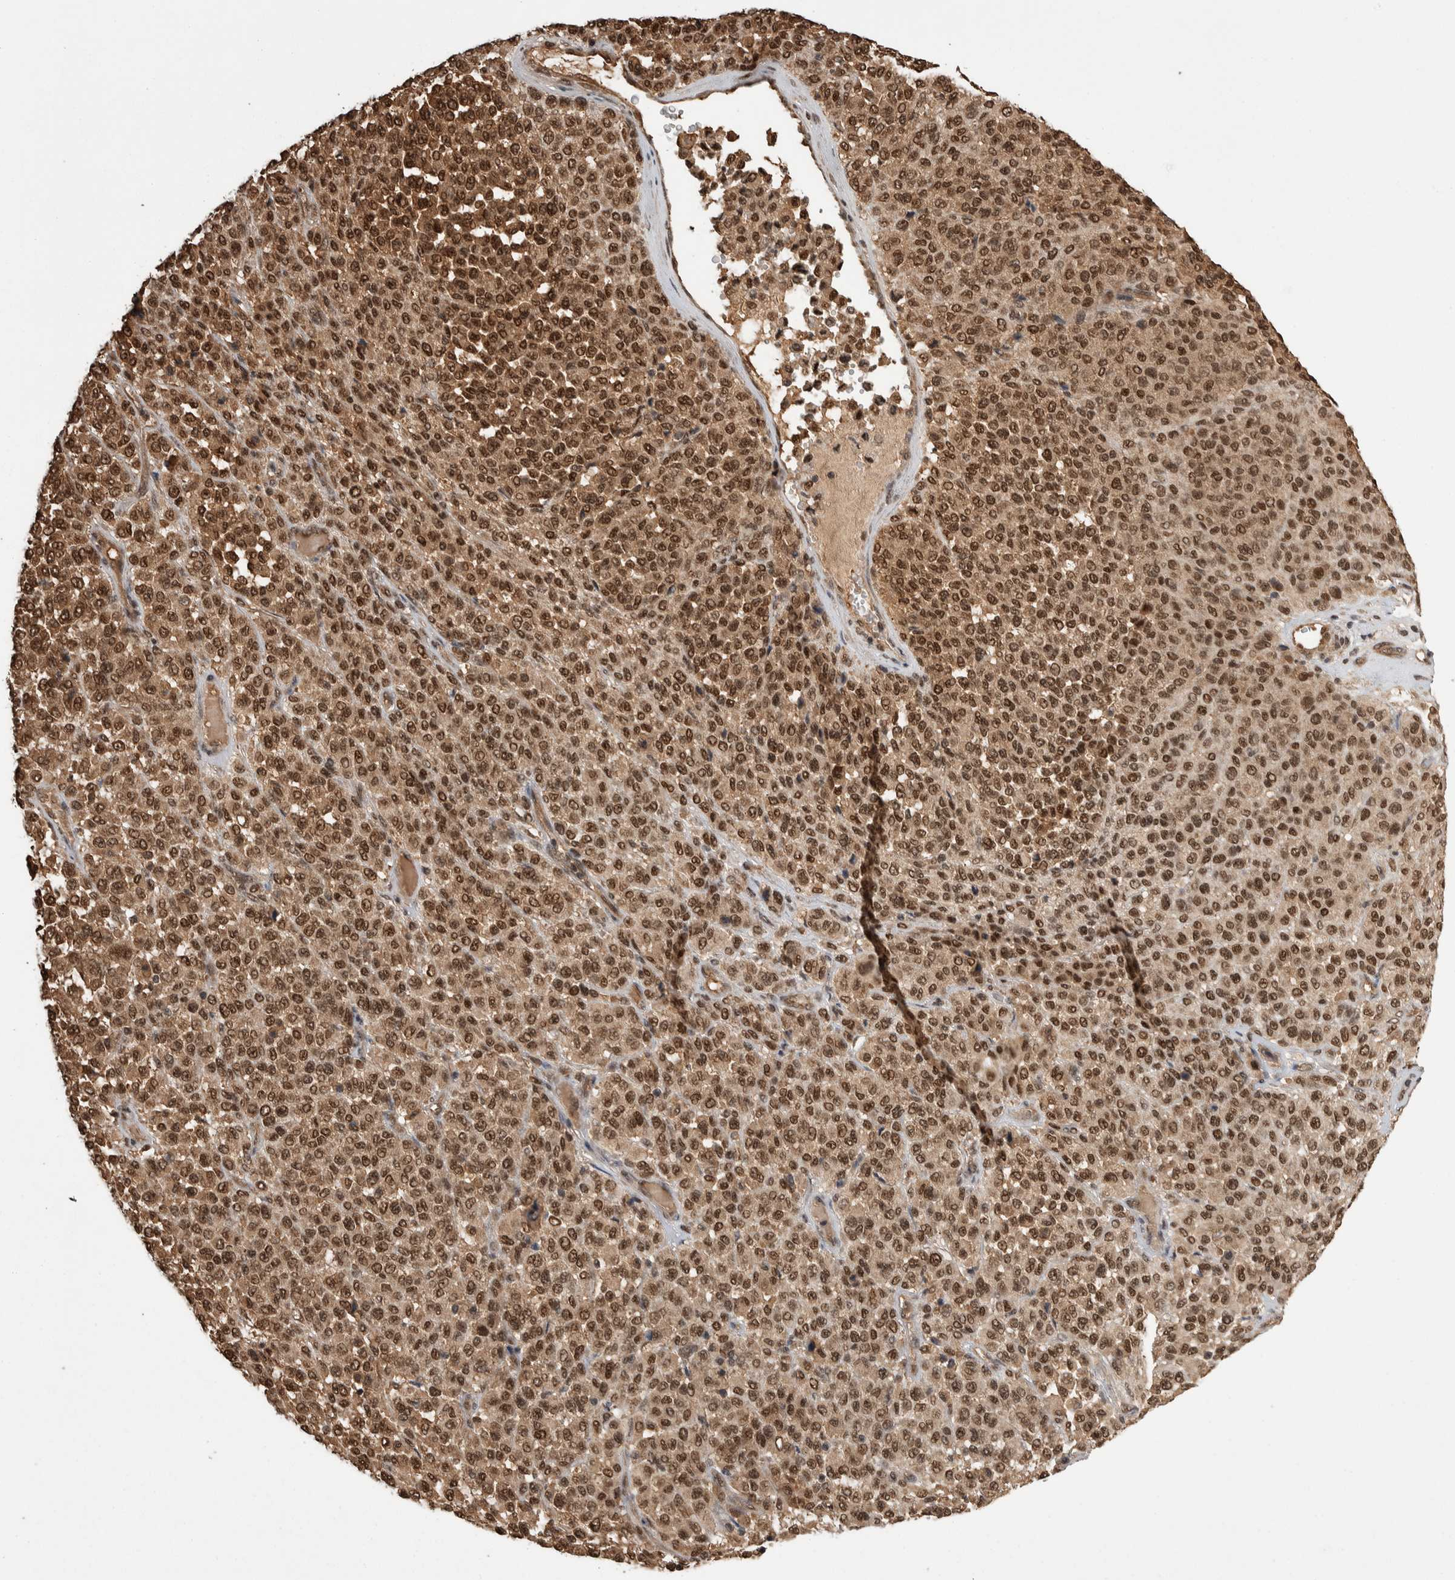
{"staining": {"intensity": "strong", "quantity": ">75%", "location": "nuclear"}, "tissue": "melanoma", "cell_type": "Tumor cells", "image_type": "cancer", "snomed": [{"axis": "morphology", "description": "Malignant melanoma, Metastatic site"}, {"axis": "topography", "description": "Pancreas"}], "caption": "A brown stain labels strong nuclear expression of a protein in malignant melanoma (metastatic site) tumor cells.", "gene": "ZNF592", "patient": {"sex": "female", "age": 30}}